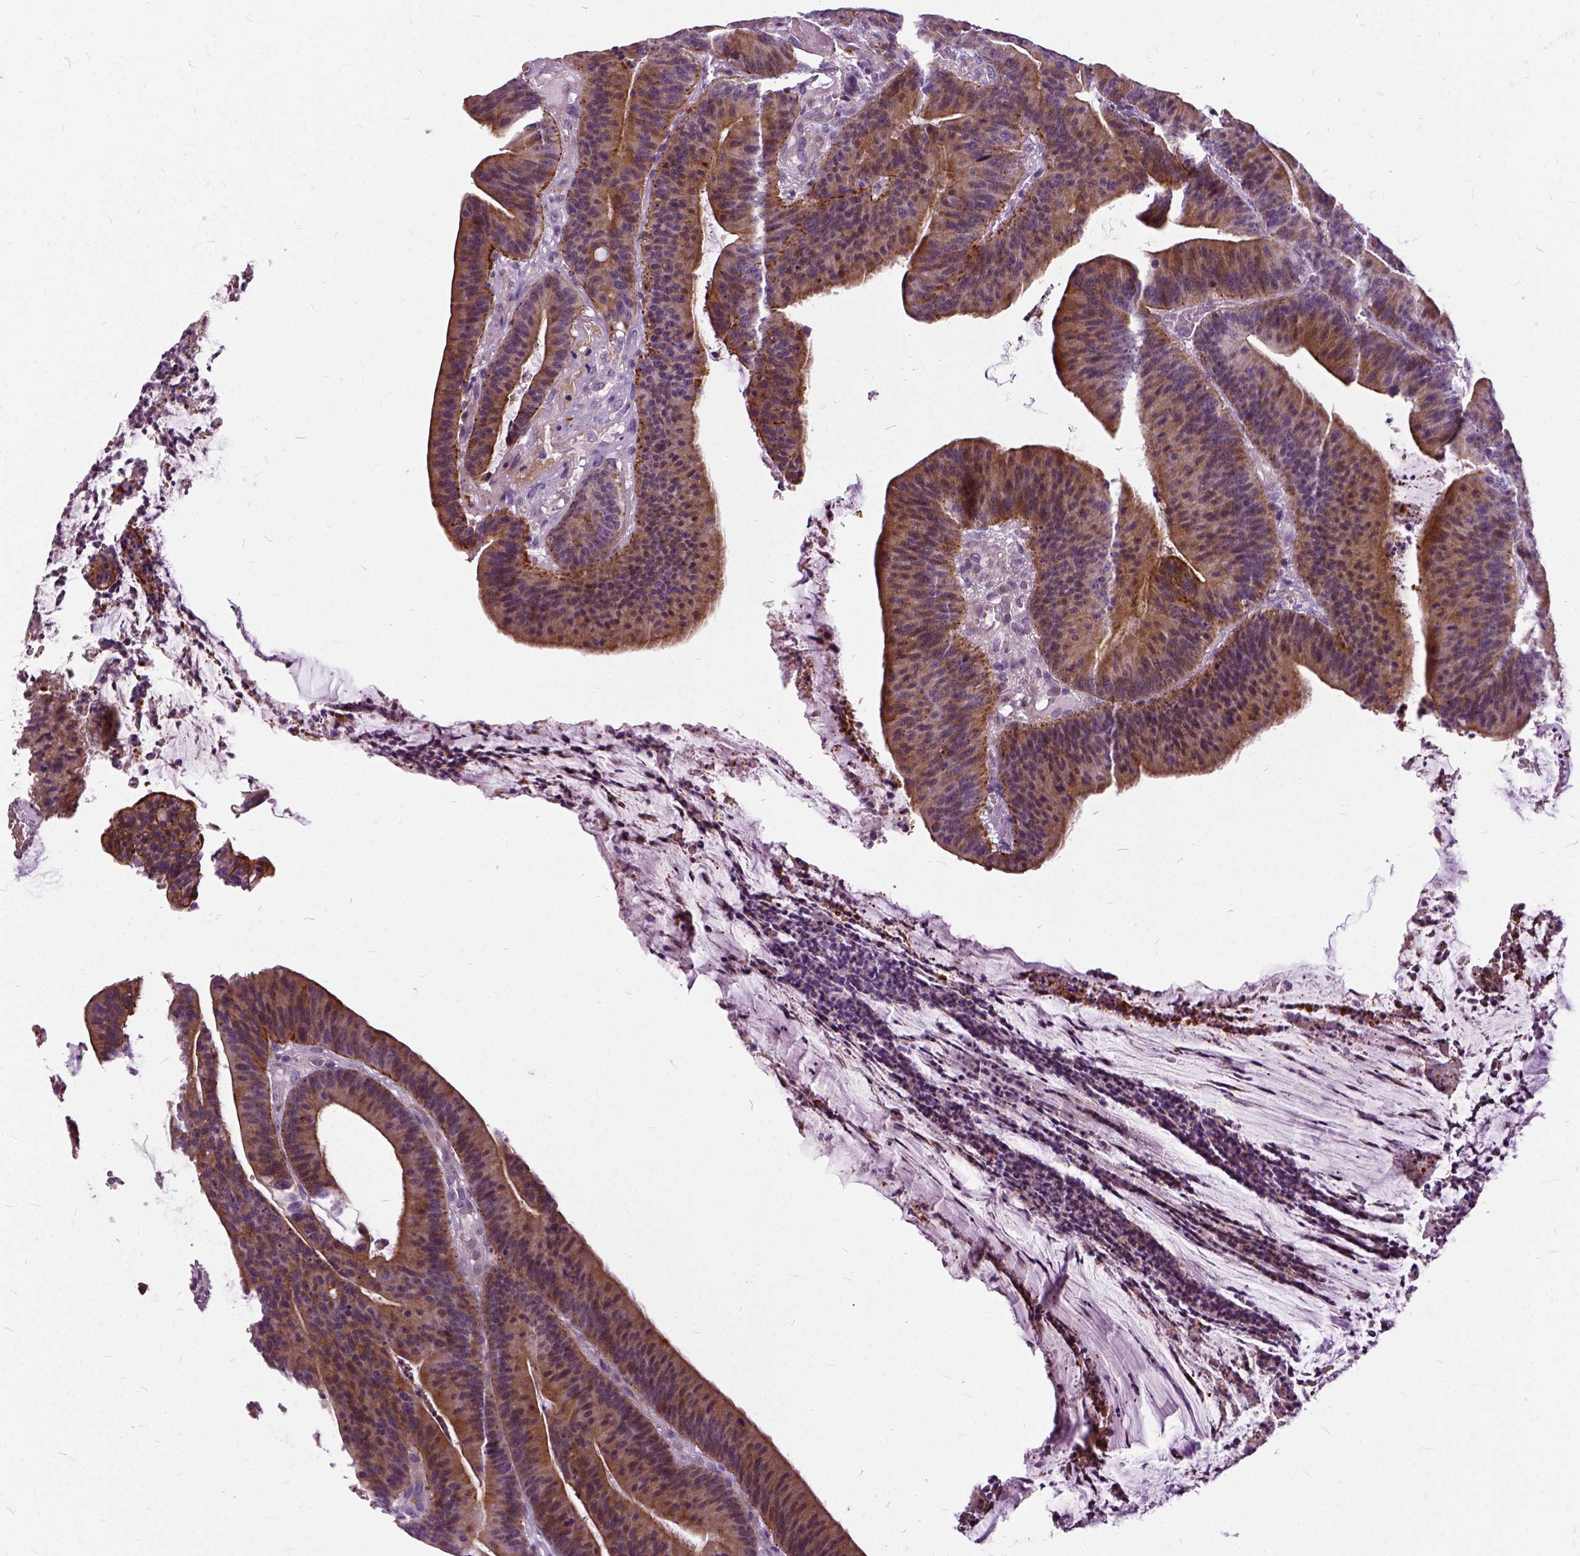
{"staining": {"intensity": "moderate", "quantity": ">75%", "location": "cytoplasmic/membranous"}, "tissue": "colorectal cancer", "cell_type": "Tumor cells", "image_type": "cancer", "snomed": [{"axis": "morphology", "description": "Adenocarcinoma, NOS"}, {"axis": "topography", "description": "Colon"}], "caption": "Colorectal adenocarcinoma stained with a protein marker reveals moderate staining in tumor cells.", "gene": "ILRUN", "patient": {"sex": "female", "age": 78}}